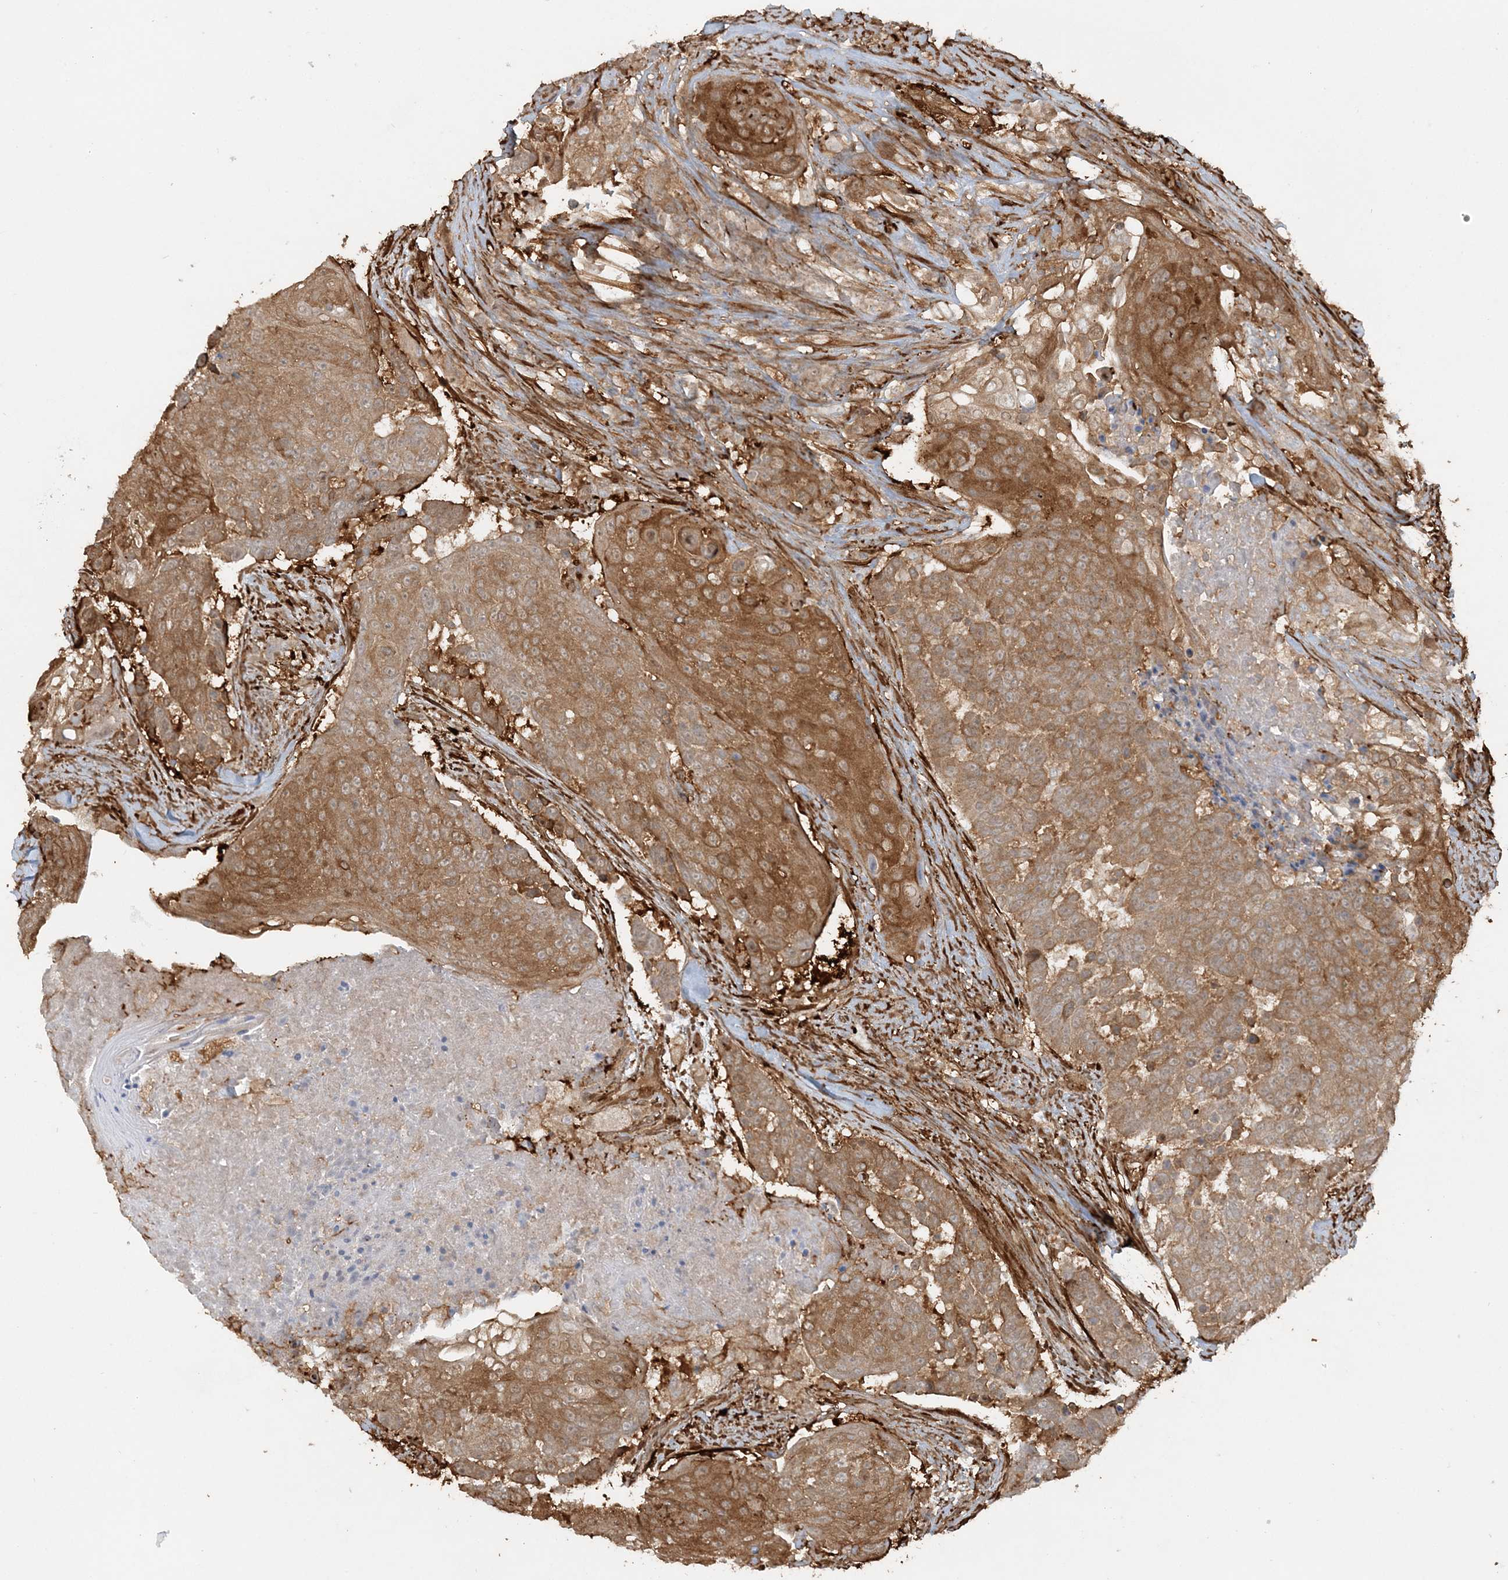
{"staining": {"intensity": "moderate", "quantity": ">75%", "location": "cytoplasmic/membranous"}, "tissue": "urothelial cancer", "cell_type": "Tumor cells", "image_type": "cancer", "snomed": [{"axis": "morphology", "description": "Urothelial carcinoma, High grade"}, {"axis": "topography", "description": "Urinary bladder"}], "caption": "An image of urothelial carcinoma (high-grade) stained for a protein demonstrates moderate cytoplasmic/membranous brown staining in tumor cells.", "gene": "DSTN", "patient": {"sex": "female", "age": 63}}